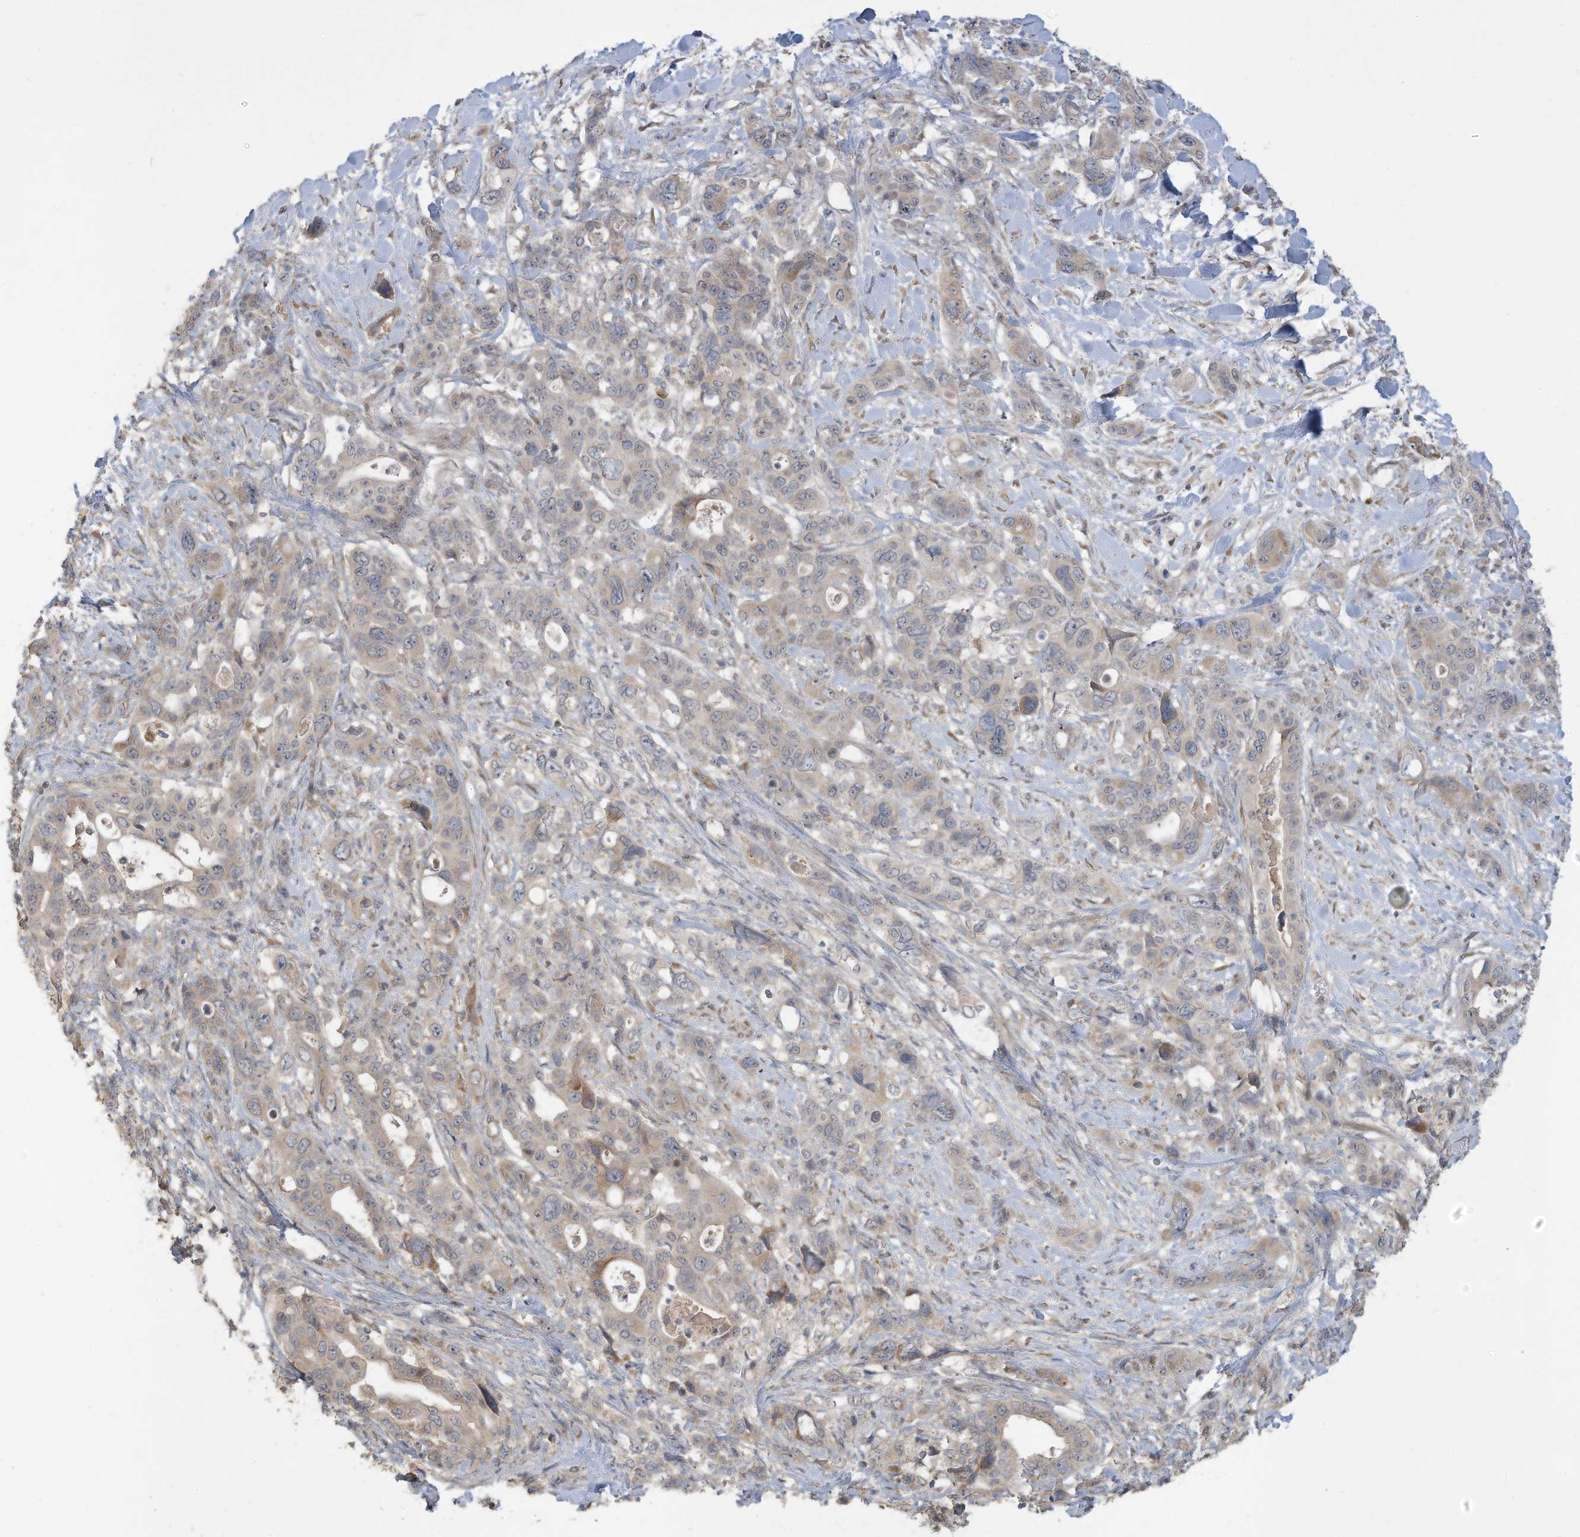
{"staining": {"intensity": "moderate", "quantity": "<25%", "location": "cytoplasmic/membranous"}, "tissue": "pancreatic cancer", "cell_type": "Tumor cells", "image_type": "cancer", "snomed": [{"axis": "morphology", "description": "Adenocarcinoma, NOS"}, {"axis": "topography", "description": "Pancreas"}], "caption": "Human pancreatic cancer stained with a brown dye reveals moderate cytoplasmic/membranous positive staining in approximately <25% of tumor cells.", "gene": "MAGIX", "patient": {"sex": "male", "age": 46}}